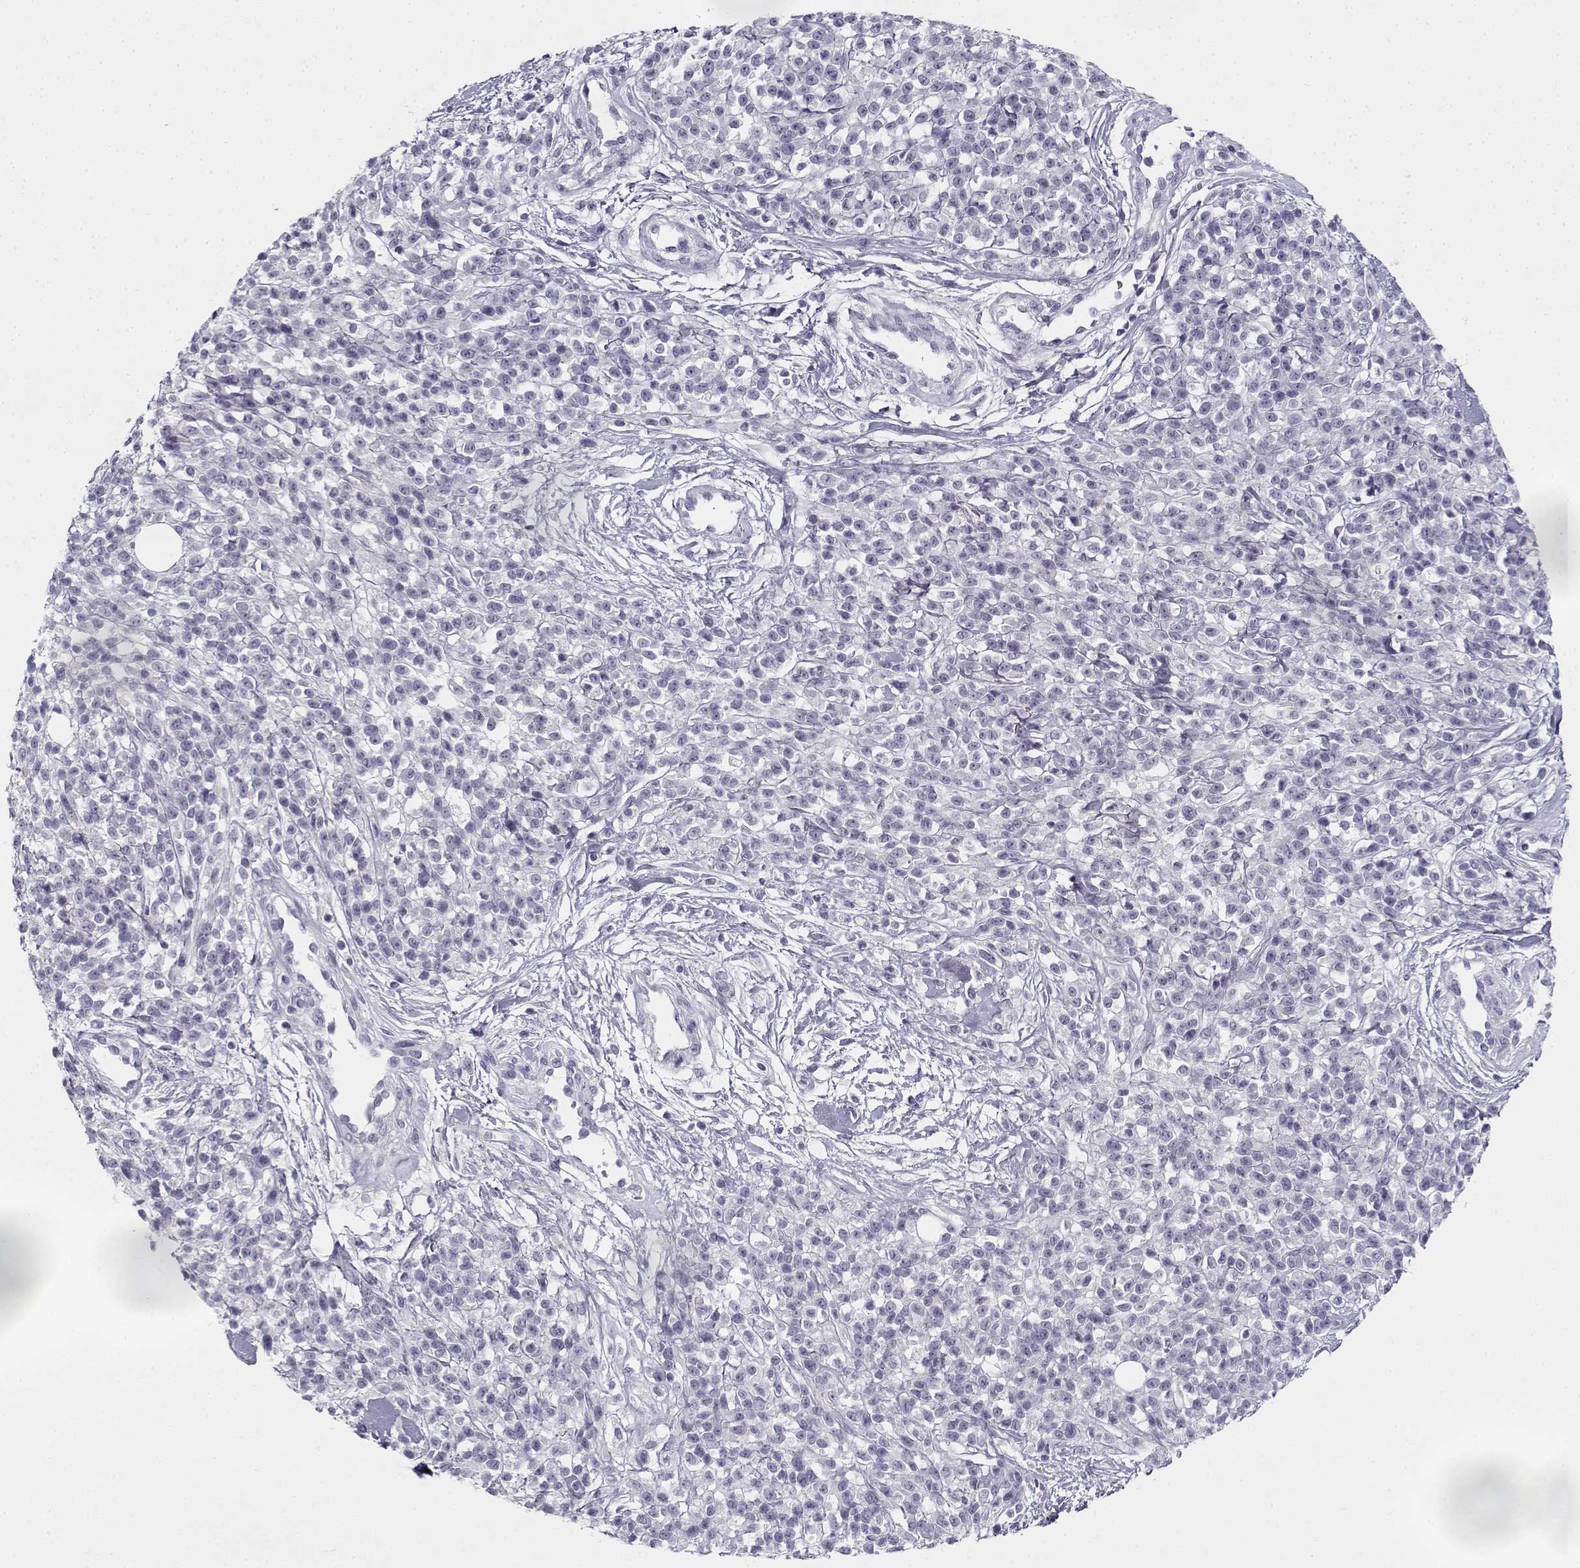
{"staining": {"intensity": "negative", "quantity": "none", "location": "none"}, "tissue": "melanoma", "cell_type": "Tumor cells", "image_type": "cancer", "snomed": [{"axis": "morphology", "description": "Malignant melanoma, NOS"}, {"axis": "topography", "description": "Skin"}, {"axis": "topography", "description": "Skin of trunk"}], "caption": "The image shows no staining of tumor cells in melanoma.", "gene": "CREB3L3", "patient": {"sex": "male", "age": 74}}